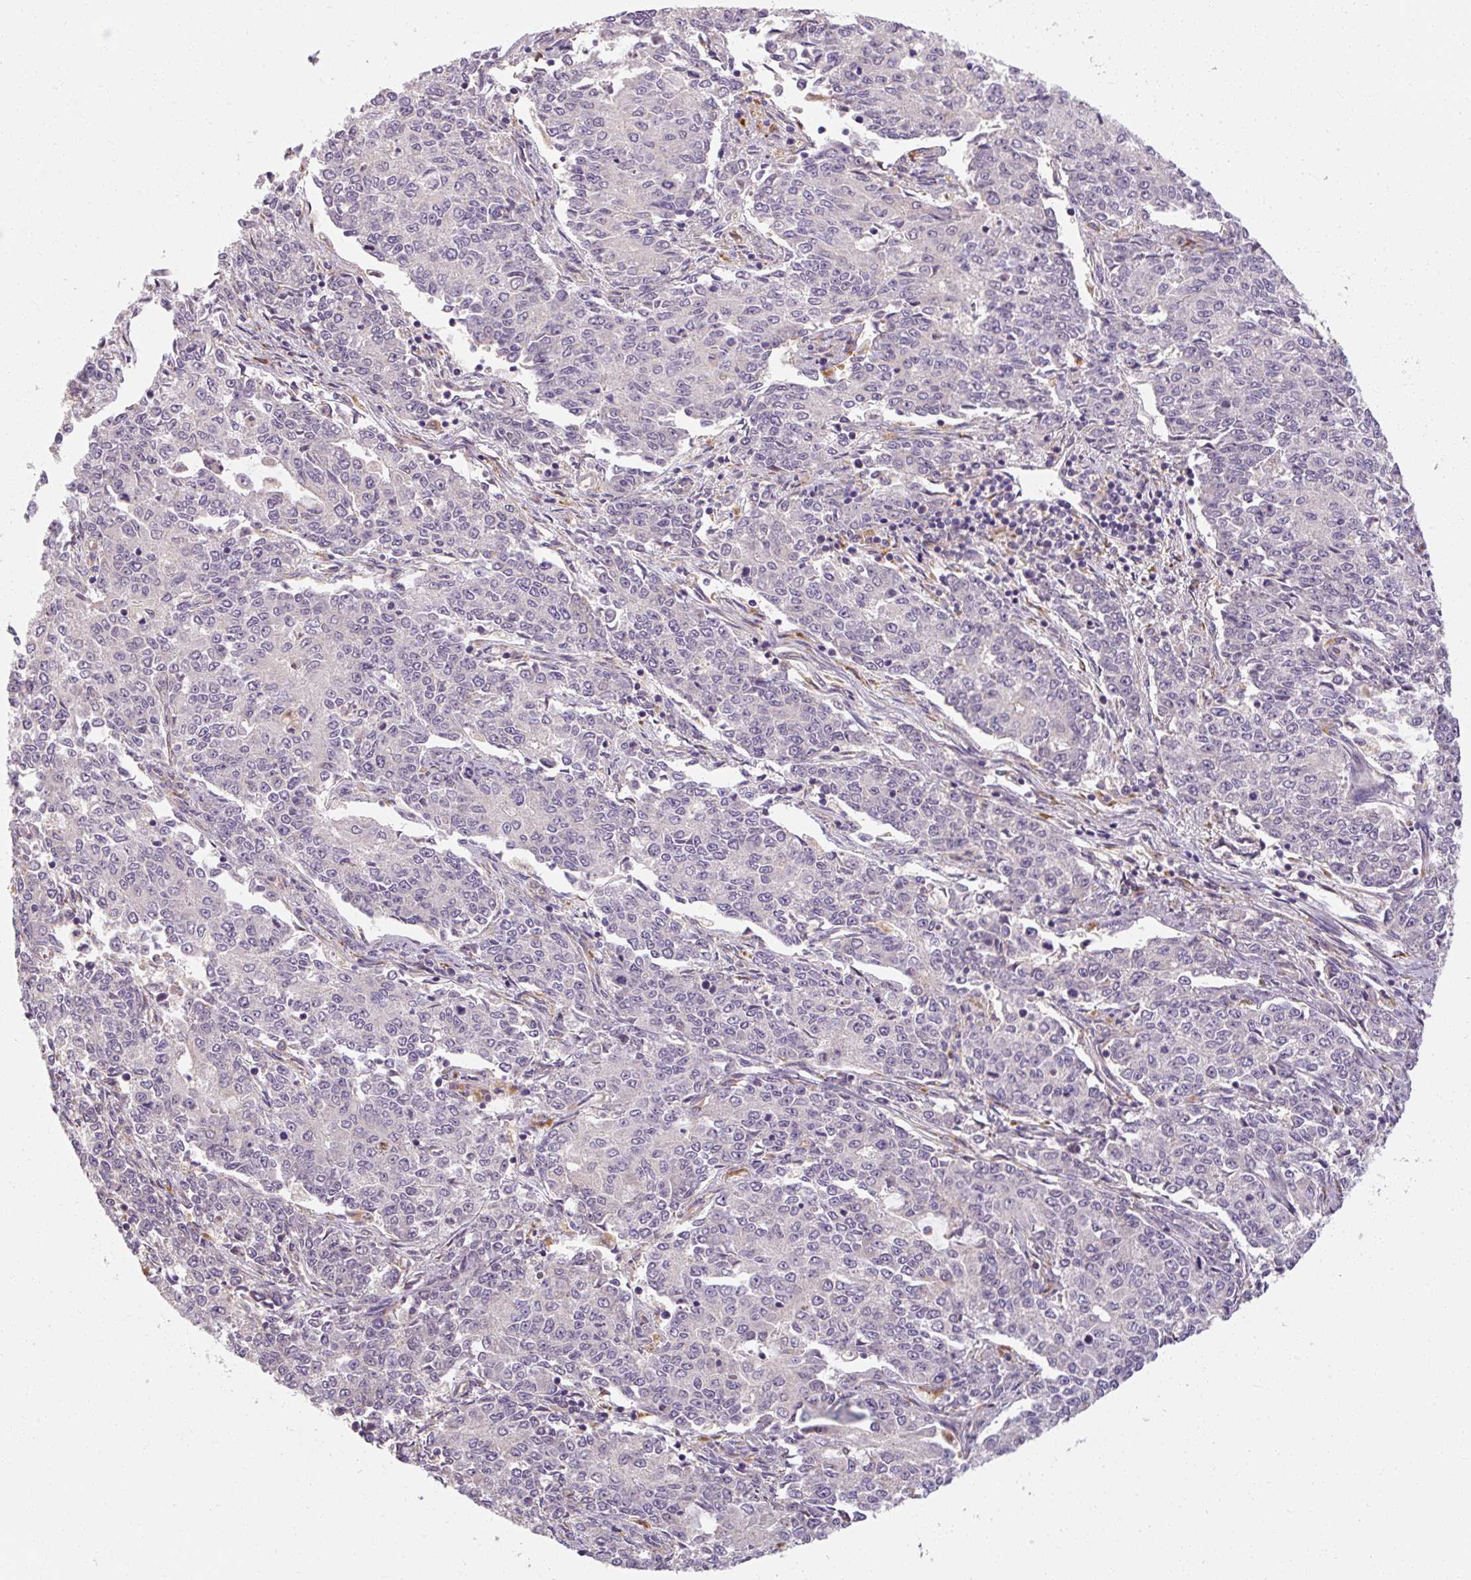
{"staining": {"intensity": "negative", "quantity": "none", "location": "none"}, "tissue": "endometrial cancer", "cell_type": "Tumor cells", "image_type": "cancer", "snomed": [{"axis": "morphology", "description": "Adenocarcinoma, NOS"}, {"axis": "topography", "description": "Endometrium"}], "caption": "High power microscopy micrograph of an immunohistochemistry photomicrograph of adenocarcinoma (endometrial), revealing no significant staining in tumor cells.", "gene": "TBC1D4", "patient": {"sex": "female", "age": 50}}